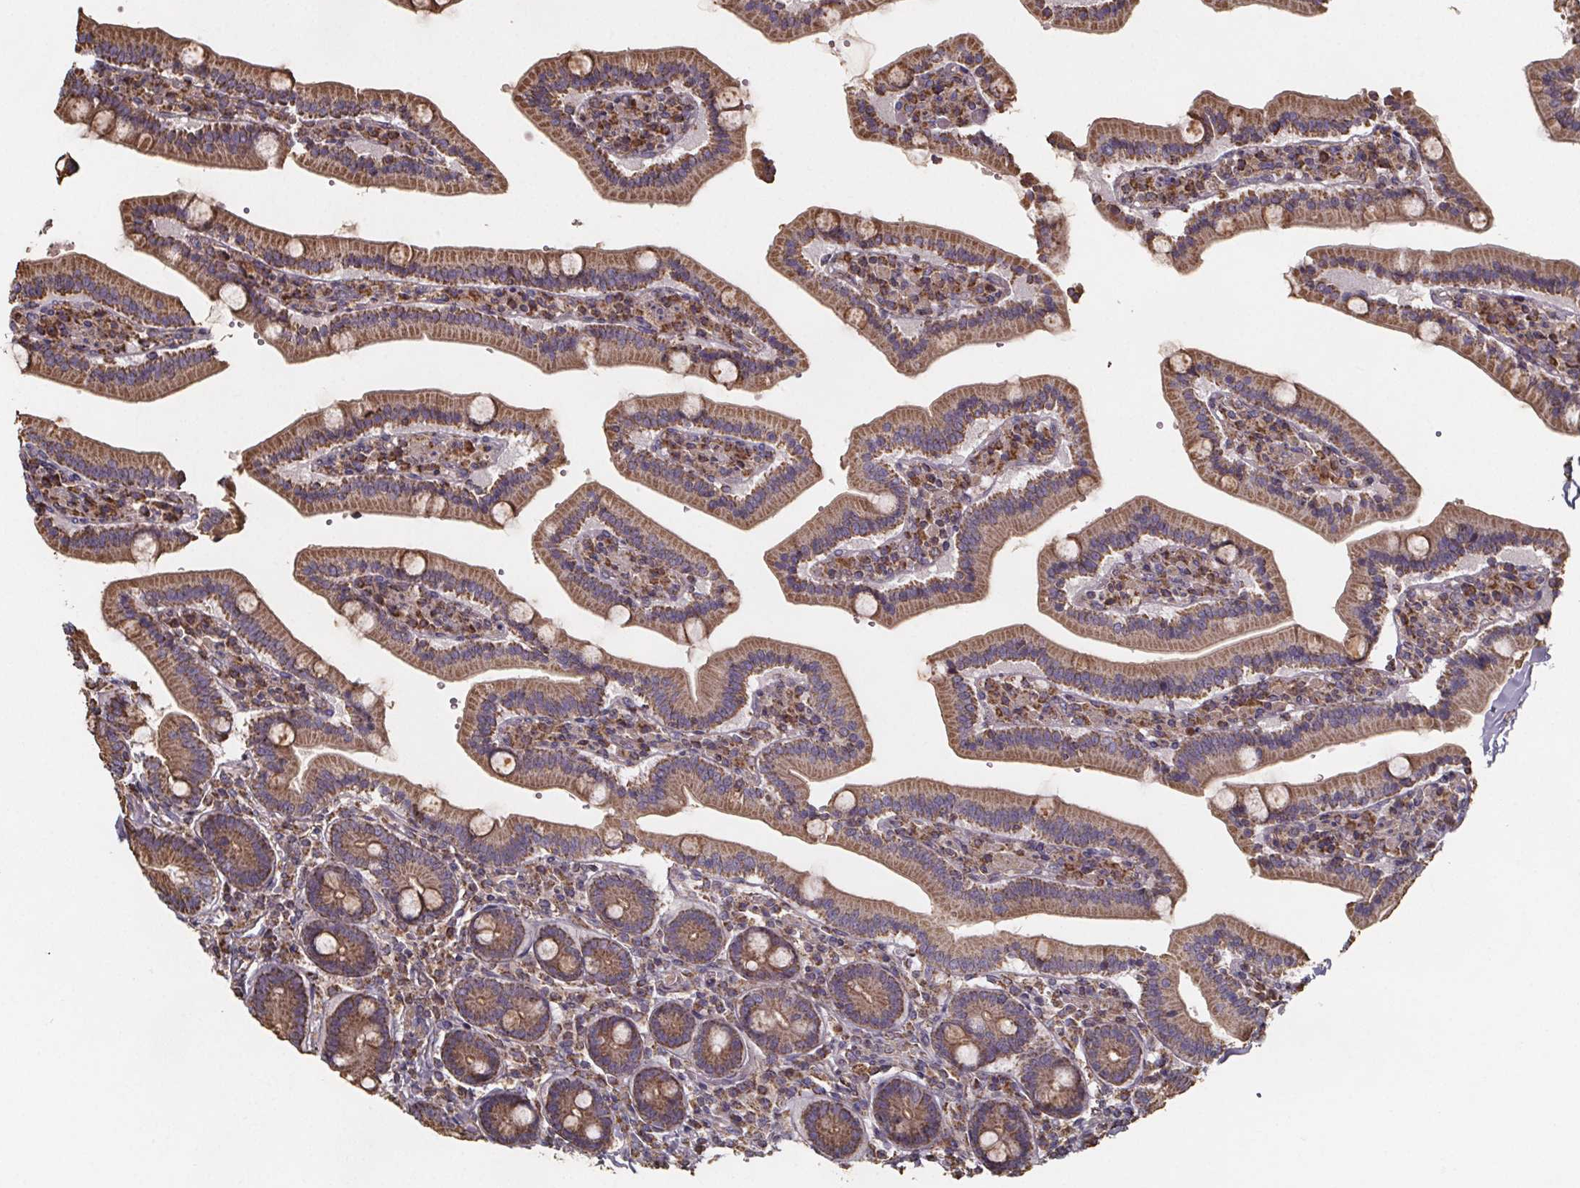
{"staining": {"intensity": "moderate", "quantity": ">75%", "location": "cytoplasmic/membranous"}, "tissue": "duodenum", "cell_type": "Glandular cells", "image_type": "normal", "snomed": [{"axis": "morphology", "description": "Normal tissue, NOS"}, {"axis": "topography", "description": "Duodenum"}], "caption": "Glandular cells reveal medium levels of moderate cytoplasmic/membranous expression in about >75% of cells in benign duodenum.", "gene": "SLC35D2", "patient": {"sex": "female", "age": 62}}